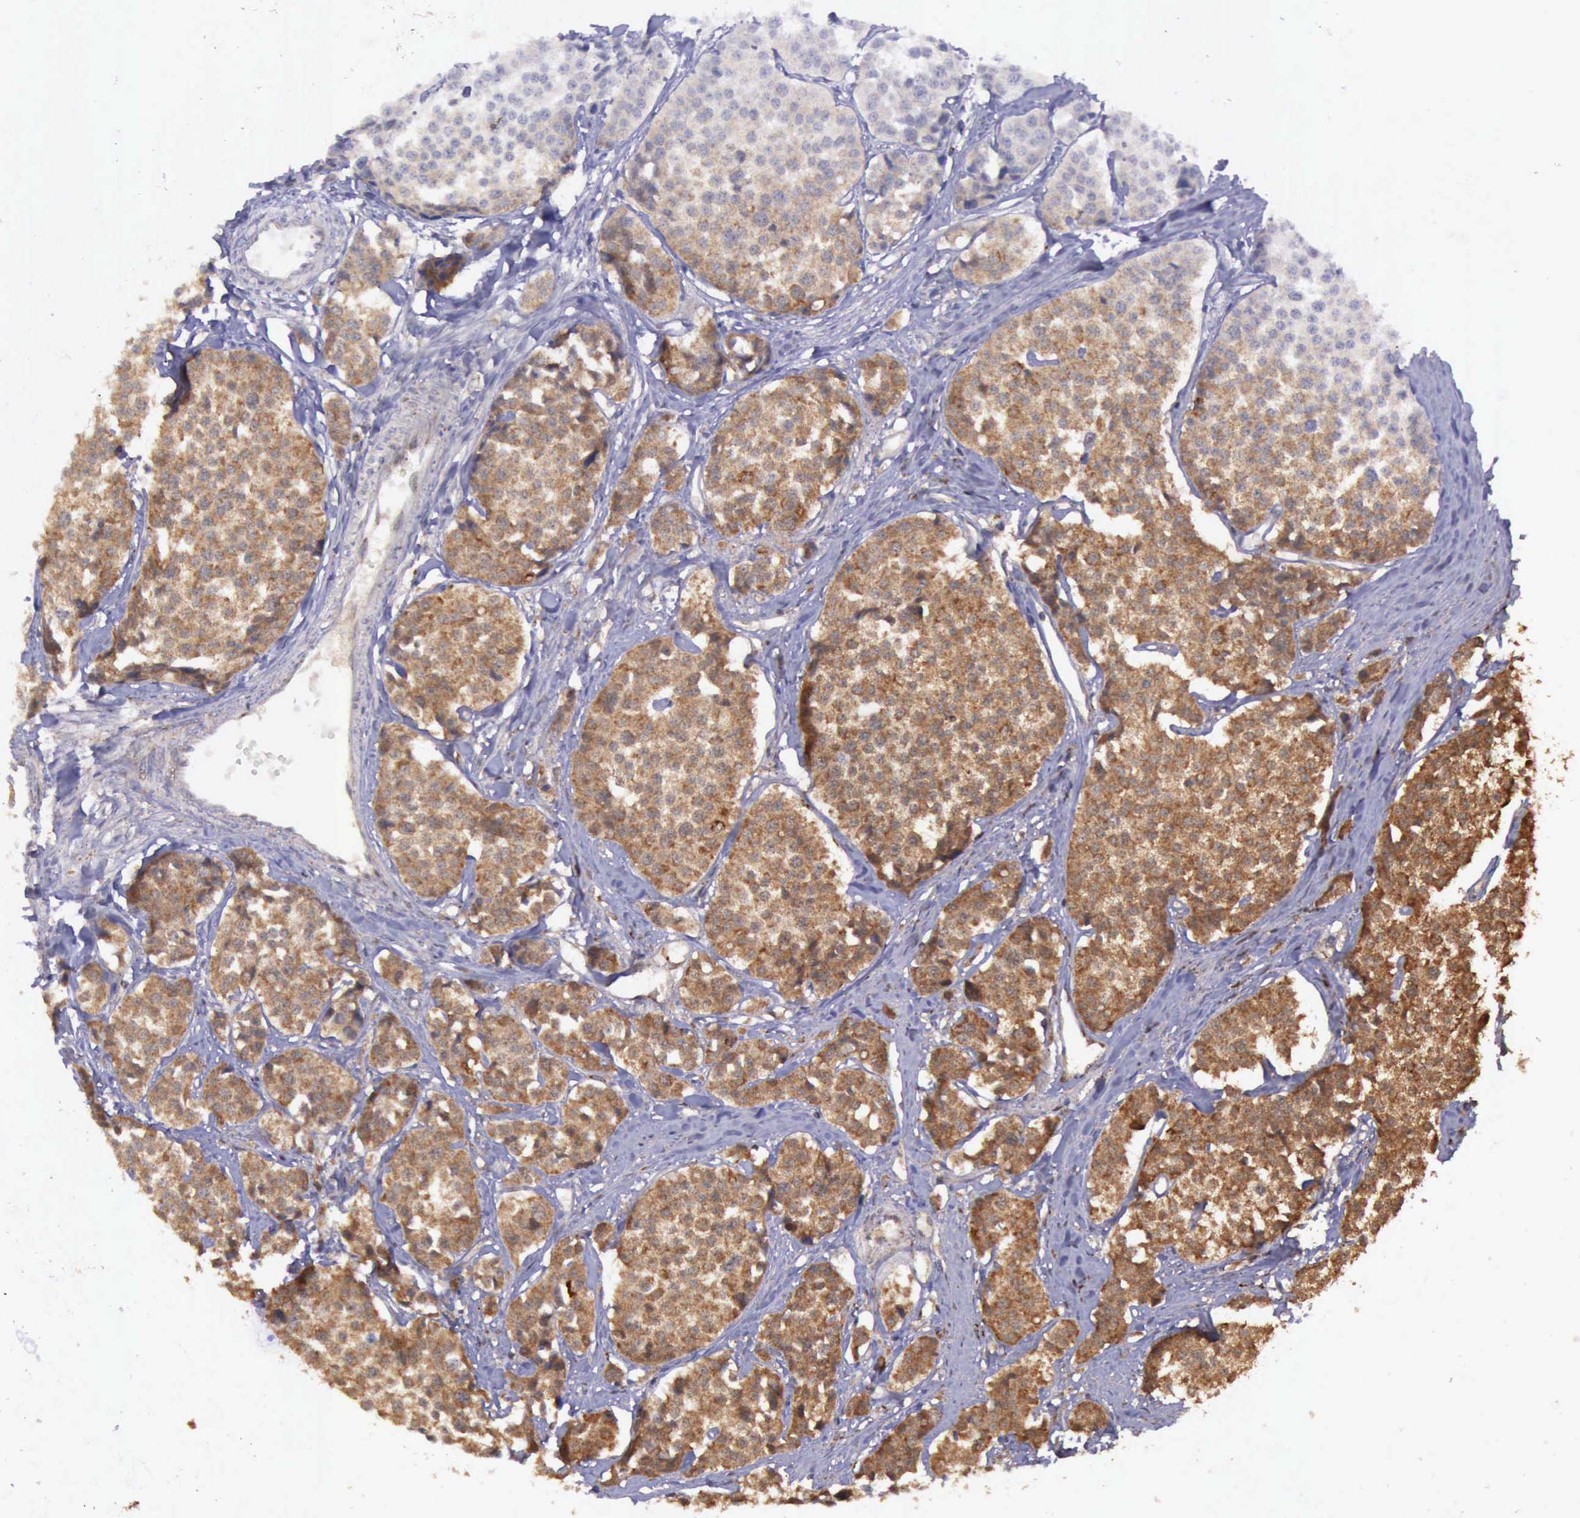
{"staining": {"intensity": "strong", "quantity": ">75%", "location": "cytoplasmic/membranous"}, "tissue": "carcinoid", "cell_type": "Tumor cells", "image_type": "cancer", "snomed": [{"axis": "morphology", "description": "Carcinoid, malignant, NOS"}, {"axis": "topography", "description": "Small intestine"}], "caption": "Immunohistochemical staining of human carcinoid (malignant) shows strong cytoplasmic/membranous protein expression in about >75% of tumor cells.", "gene": "ARMCX3", "patient": {"sex": "male", "age": 60}}